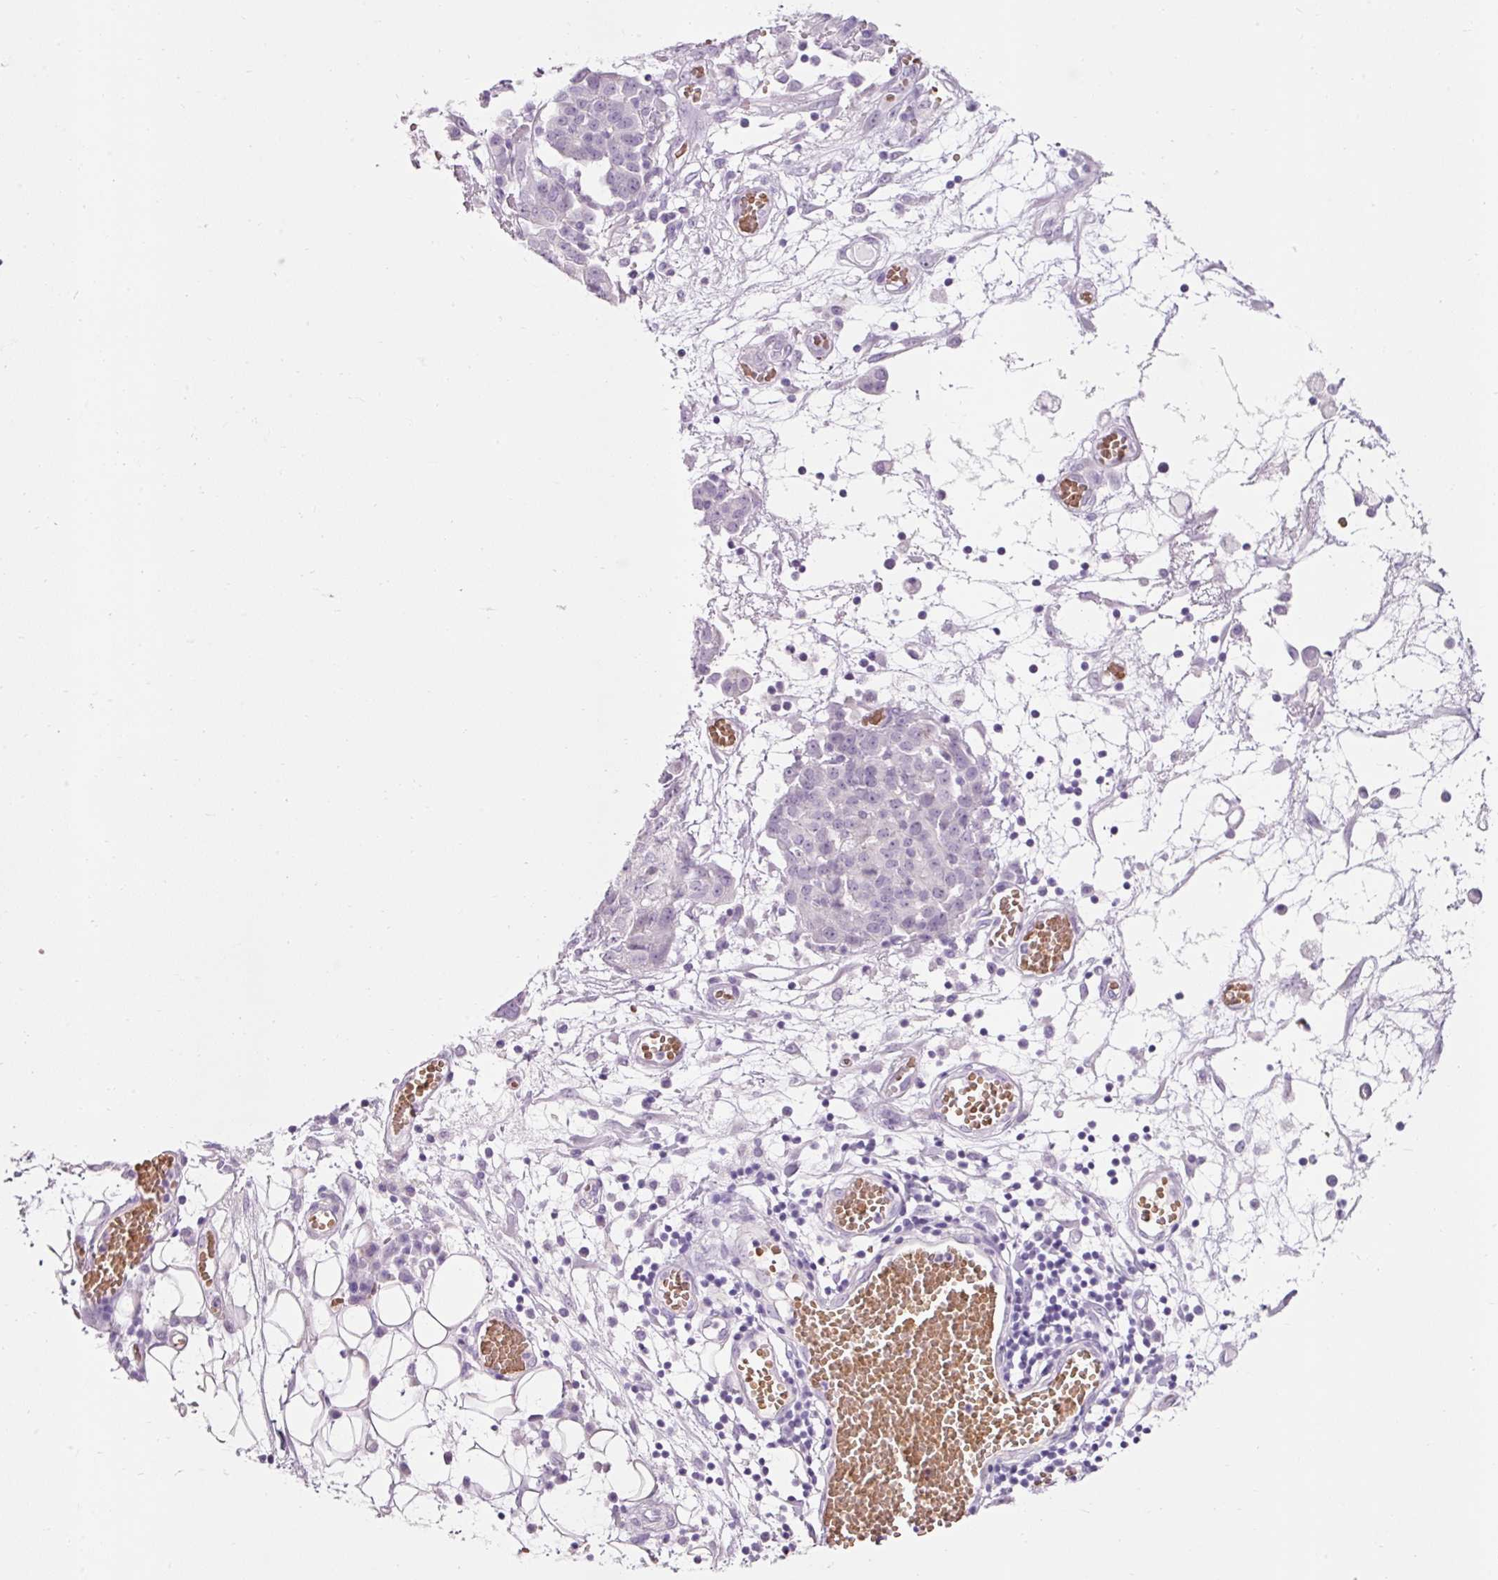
{"staining": {"intensity": "negative", "quantity": "none", "location": "none"}, "tissue": "ovarian cancer", "cell_type": "Tumor cells", "image_type": "cancer", "snomed": [{"axis": "morphology", "description": "Cystadenocarcinoma, serous, NOS"}, {"axis": "topography", "description": "Soft tissue"}, {"axis": "topography", "description": "Ovary"}], "caption": "Human serous cystadenocarcinoma (ovarian) stained for a protein using immunohistochemistry (IHC) displays no positivity in tumor cells.", "gene": "DHRS11", "patient": {"sex": "female", "age": 57}}